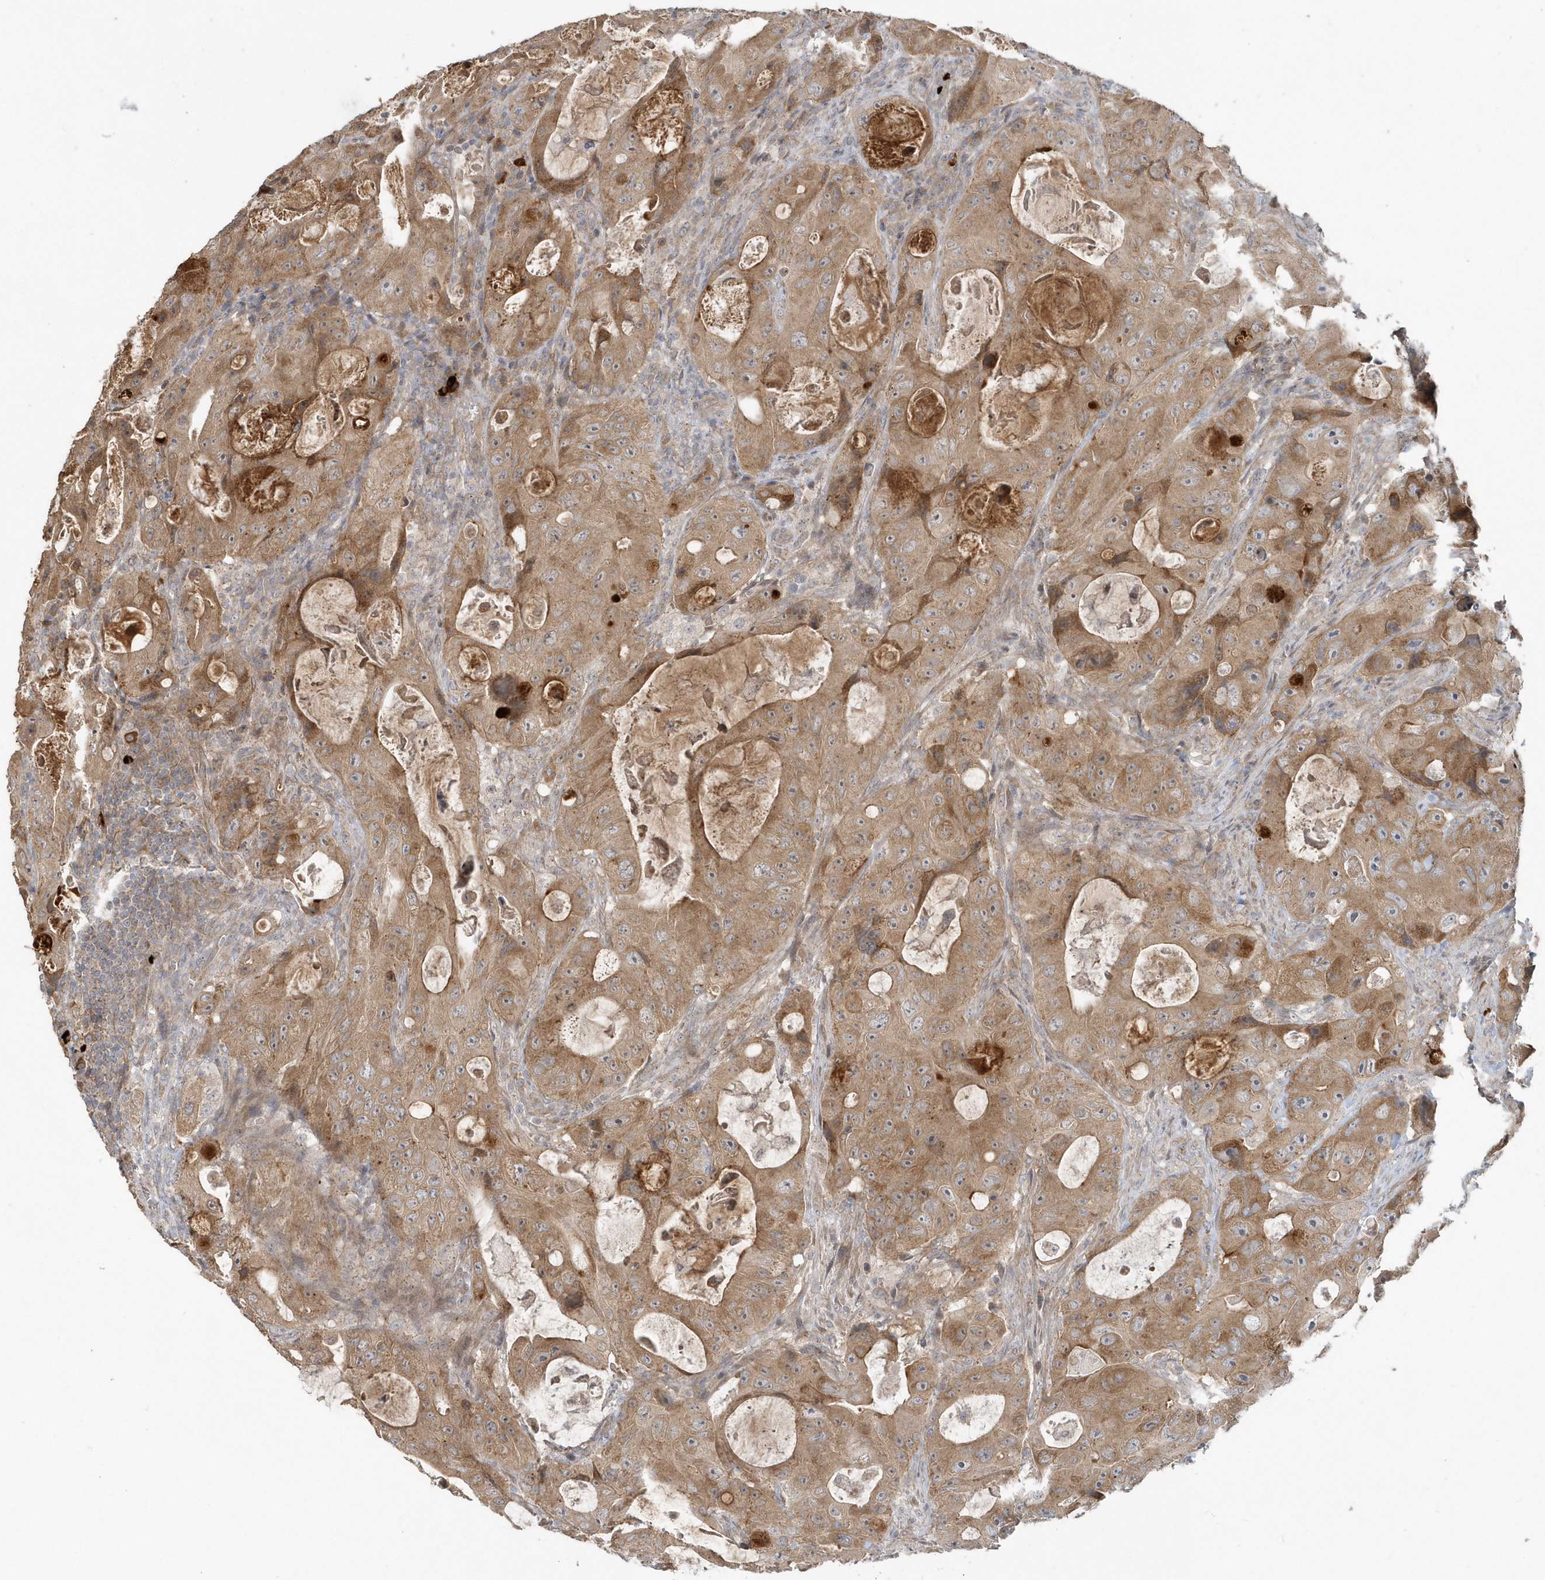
{"staining": {"intensity": "moderate", "quantity": ">75%", "location": "cytoplasmic/membranous"}, "tissue": "colorectal cancer", "cell_type": "Tumor cells", "image_type": "cancer", "snomed": [{"axis": "morphology", "description": "Adenocarcinoma, NOS"}, {"axis": "topography", "description": "Colon"}], "caption": "Immunohistochemistry (IHC) of human adenocarcinoma (colorectal) demonstrates medium levels of moderate cytoplasmic/membranous staining in approximately >75% of tumor cells.", "gene": "STIM2", "patient": {"sex": "female", "age": 46}}